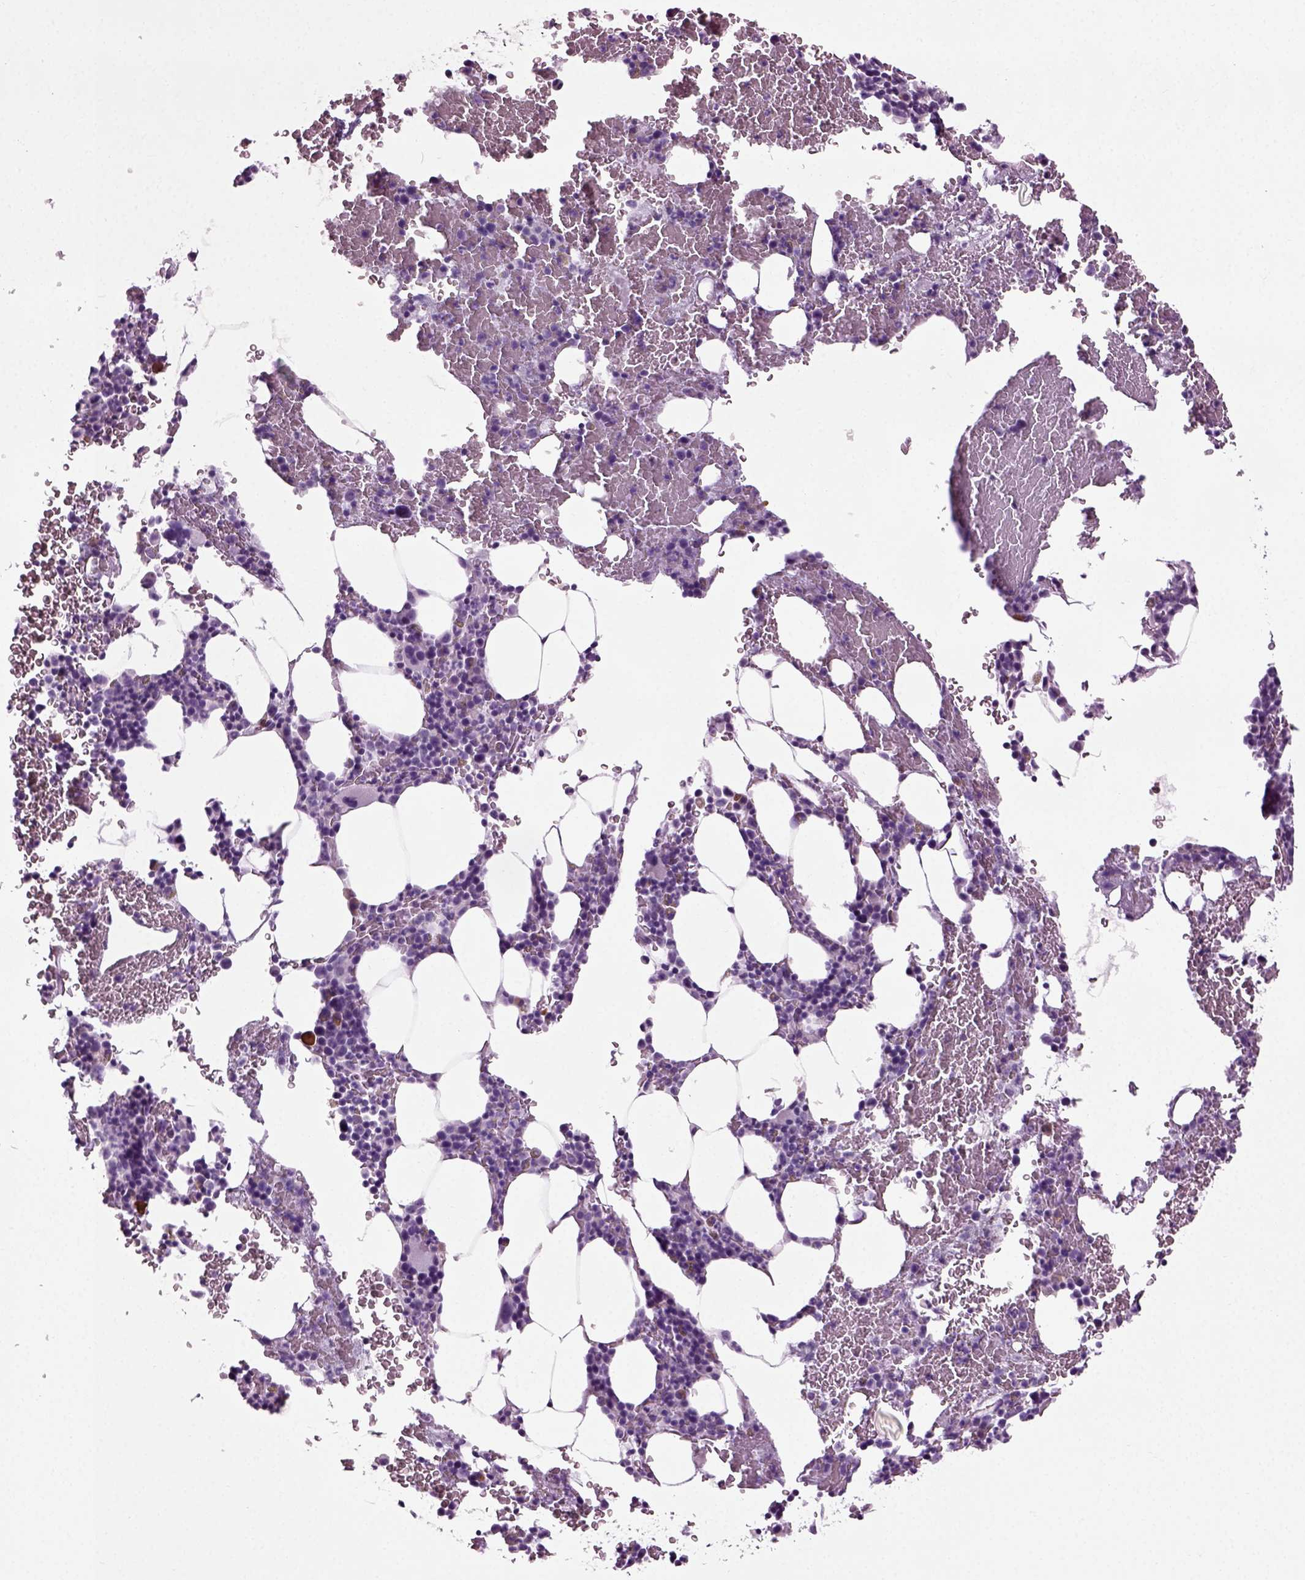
{"staining": {"intensity": "strong", "quantity": "<25%", "location": "cytoplasmic/membranous"}, "tissue": "bone marrow", "cell_type": "Hematopoietic cells", "image_type": "normal", "snomed": [{"axis": "morphology", "description": "Normal tissue, NOS"}, {"axis": "topography", "description": "Bone marrow"}], "caption": "The immunohistochemical stain labels strong cytoplasmic/membranous expression in hematopoietic cells of benign bone marrow. The staining was performed using DAB (3,3'-diaminobenzidine), with brown indicating positive protein expression. Nuclei are stained blue with hematoxylin.", "gene": "PRLH", "patient": {"sex": "male", "age": 64}}